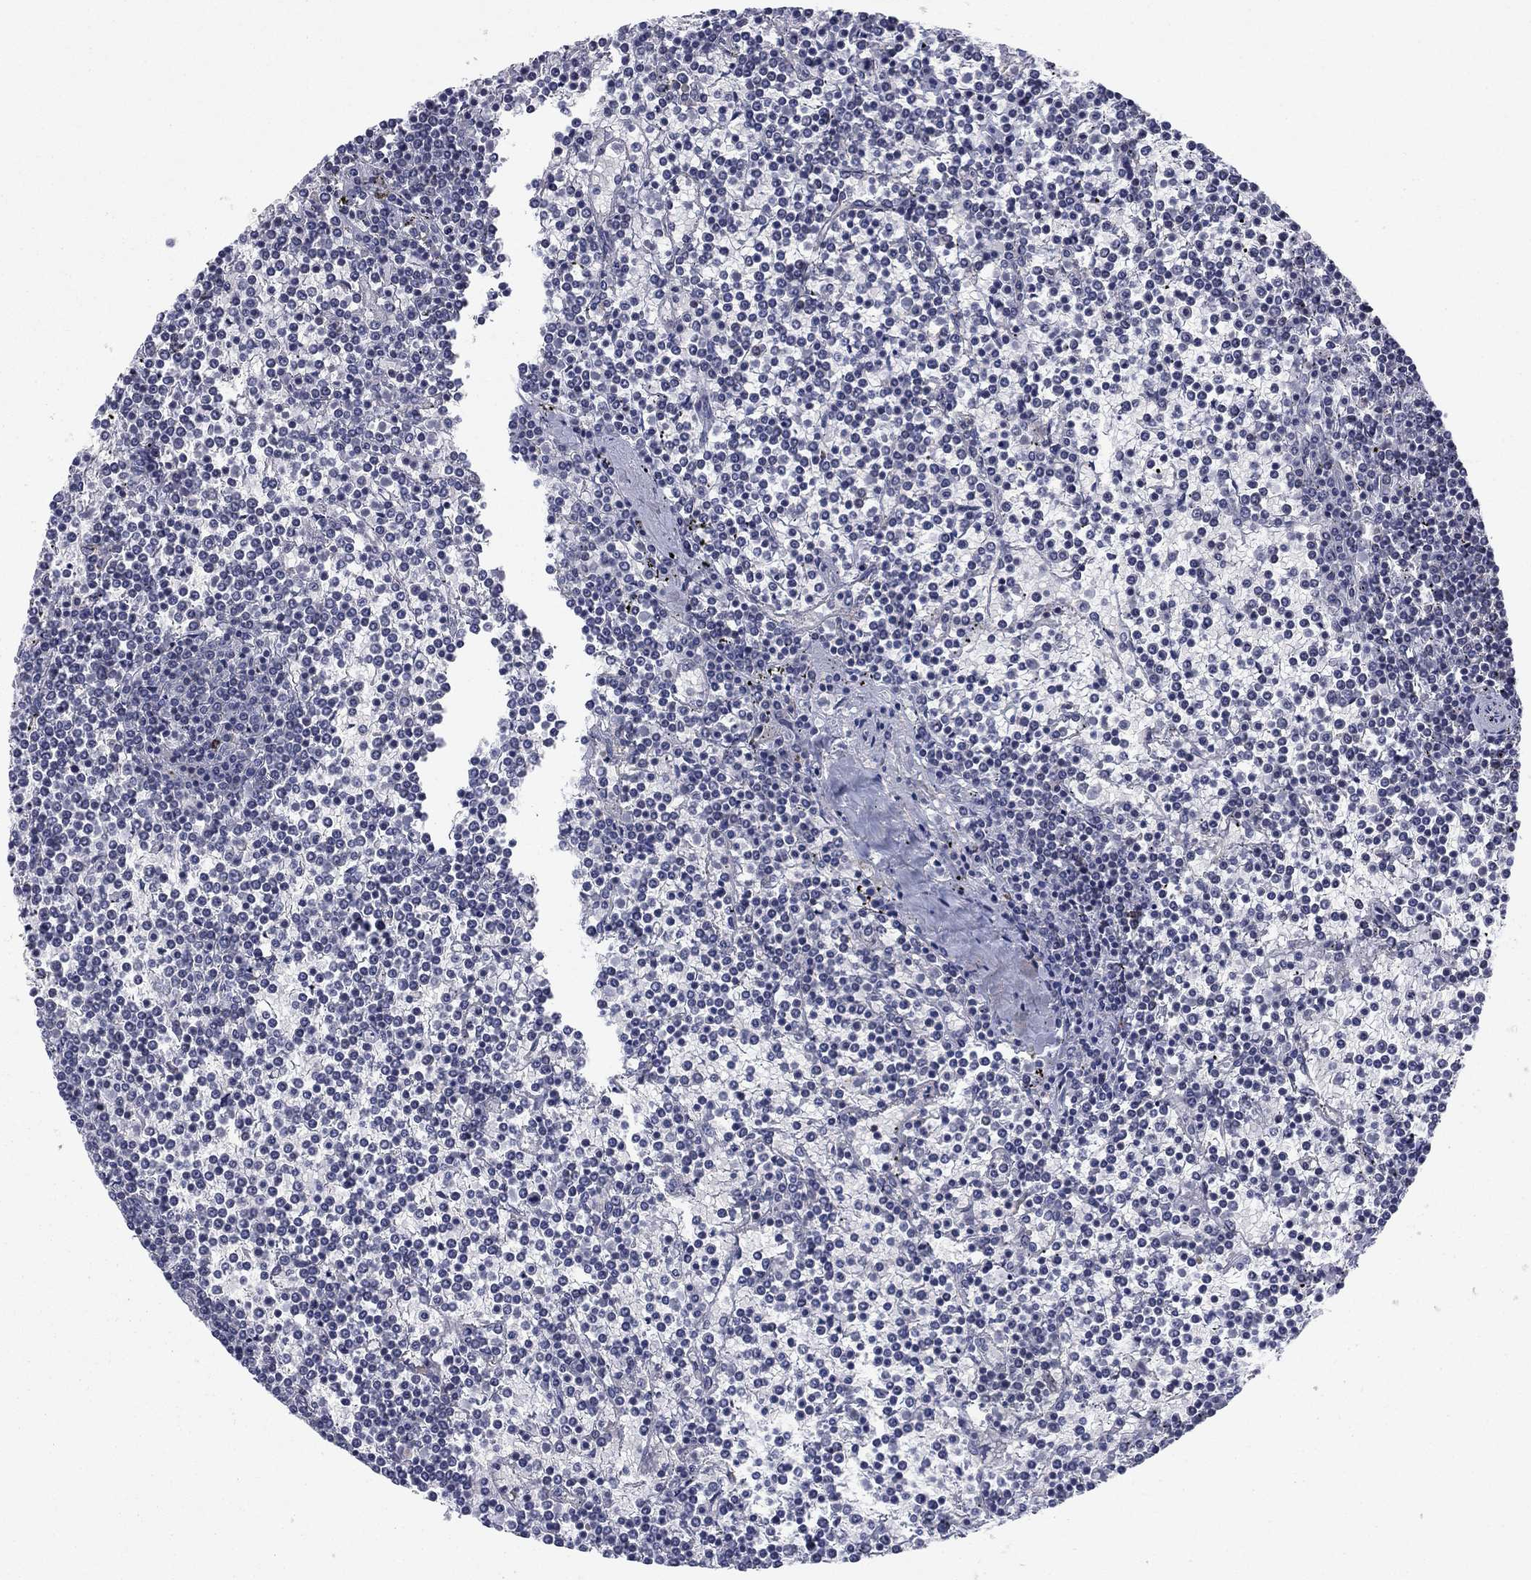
{"staining": {"intensity": "negative", "quantity": "none", "location": "none"}, "tissue": "lymphoma", "cell_type": "Tumor cells", "image_type": "cancer", "snomed": [{"axis": "morphology", "description": "Malignant lymphoma, non-Hodgkin's type, Low grade"}, {"axis": "topography", "description": "Spleen"}], "caption": "DAB (3,3'-diaminobenzidine) immunohistochemical staining of human lymphoma exhibits no significant positivity in tumor cells.", "gene": "PSD4", "patient": {"sex": "female", "age": 19}}